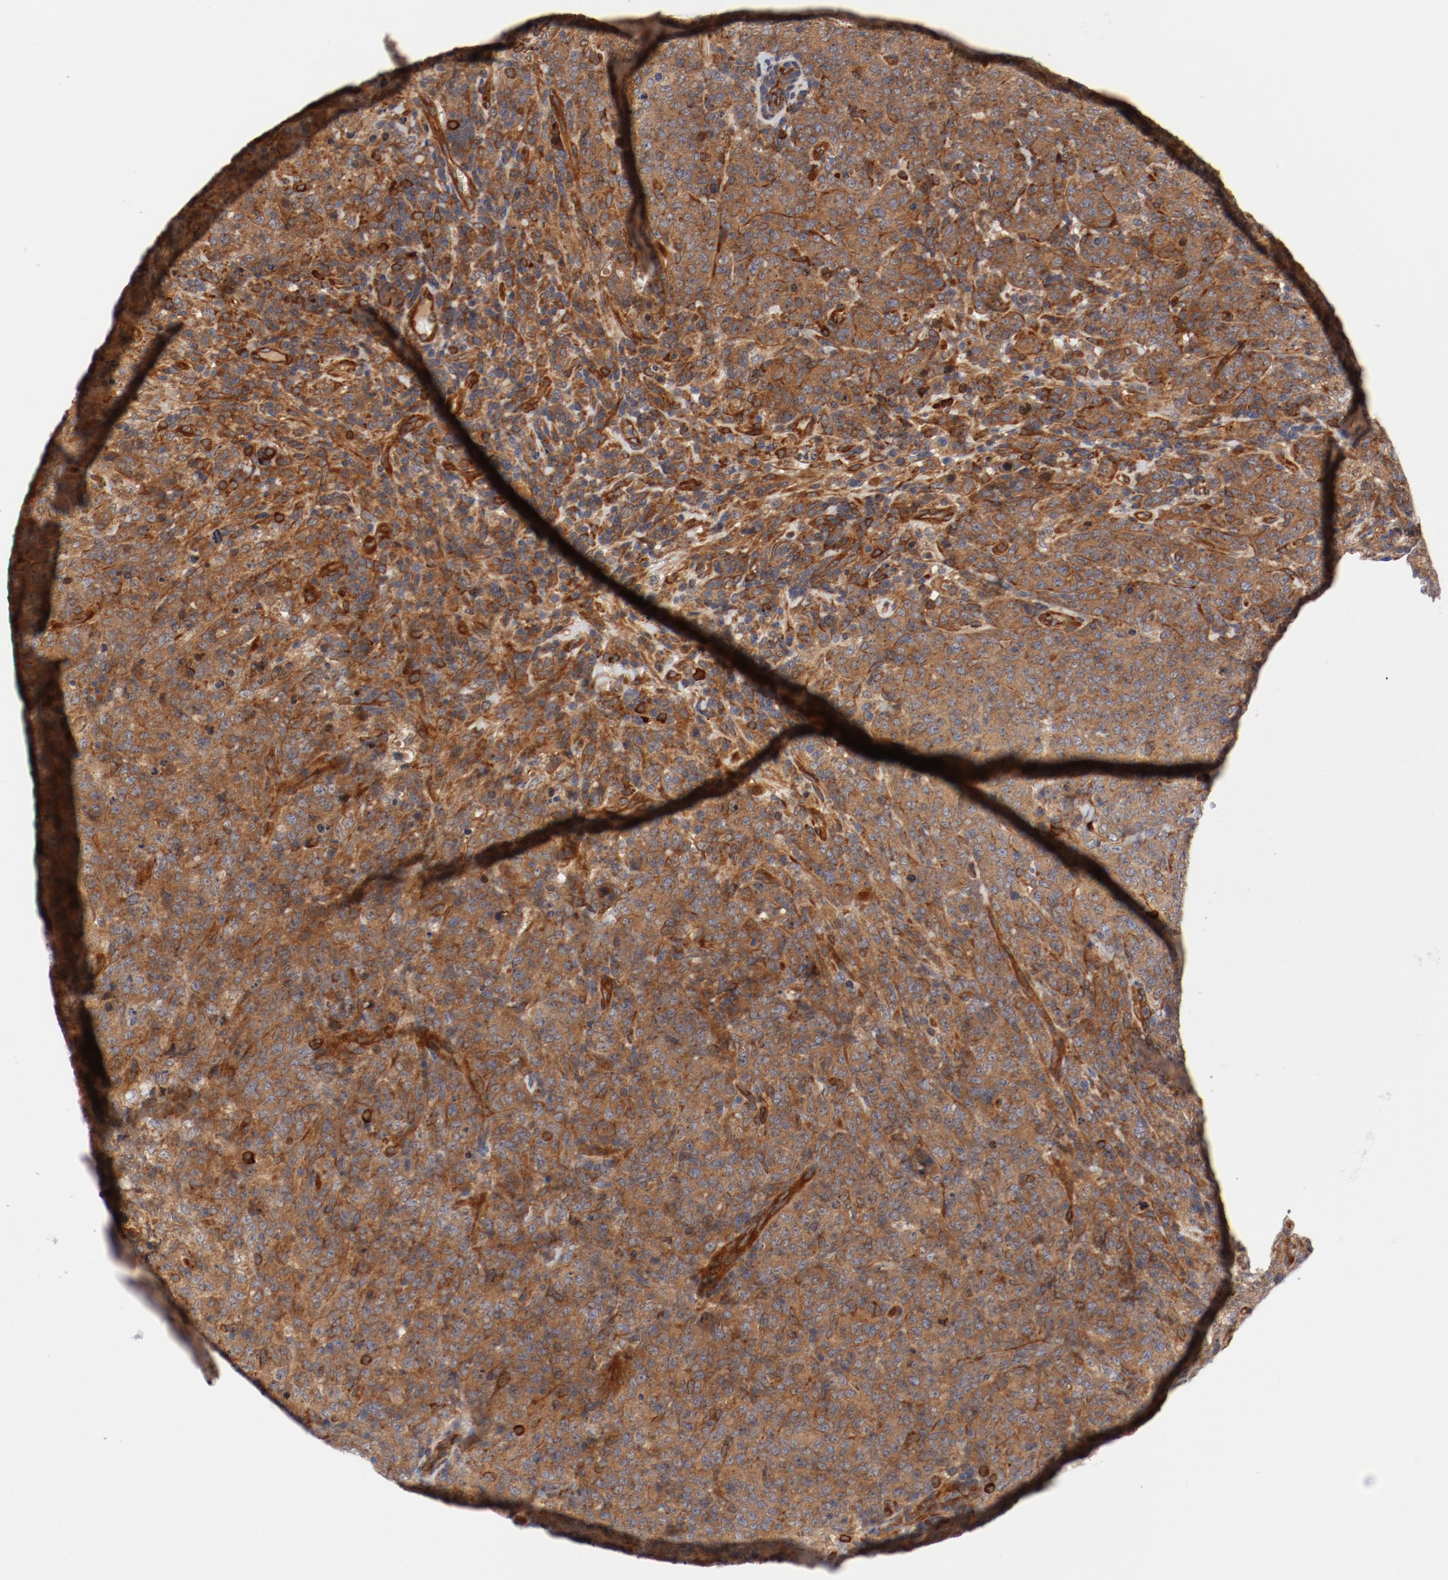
{"staining": {"intensity": "moderate", "quantity": ">75%", "location": "cytoplasmic/membranous"}, "tissue": "lymphoma", "cell_type": "Tumor cells", "image_type": "cancer", "snomed": [{"axis": "morphology", "description": "Malignant lymphoma, non-Hodgkin's type, High grade"}, {"axis": "topography", "description": "Tonsil"}], "caption": "Immunohistochemical staining of high-grade malignant lymphoma, non-Hodgkin's type demonstrates moderate cytoplasmic/membranous protein expression in about >75% of tumor cells.", "gene": "PITPNM2", "patient": {"sex": "female", "age": 36}}